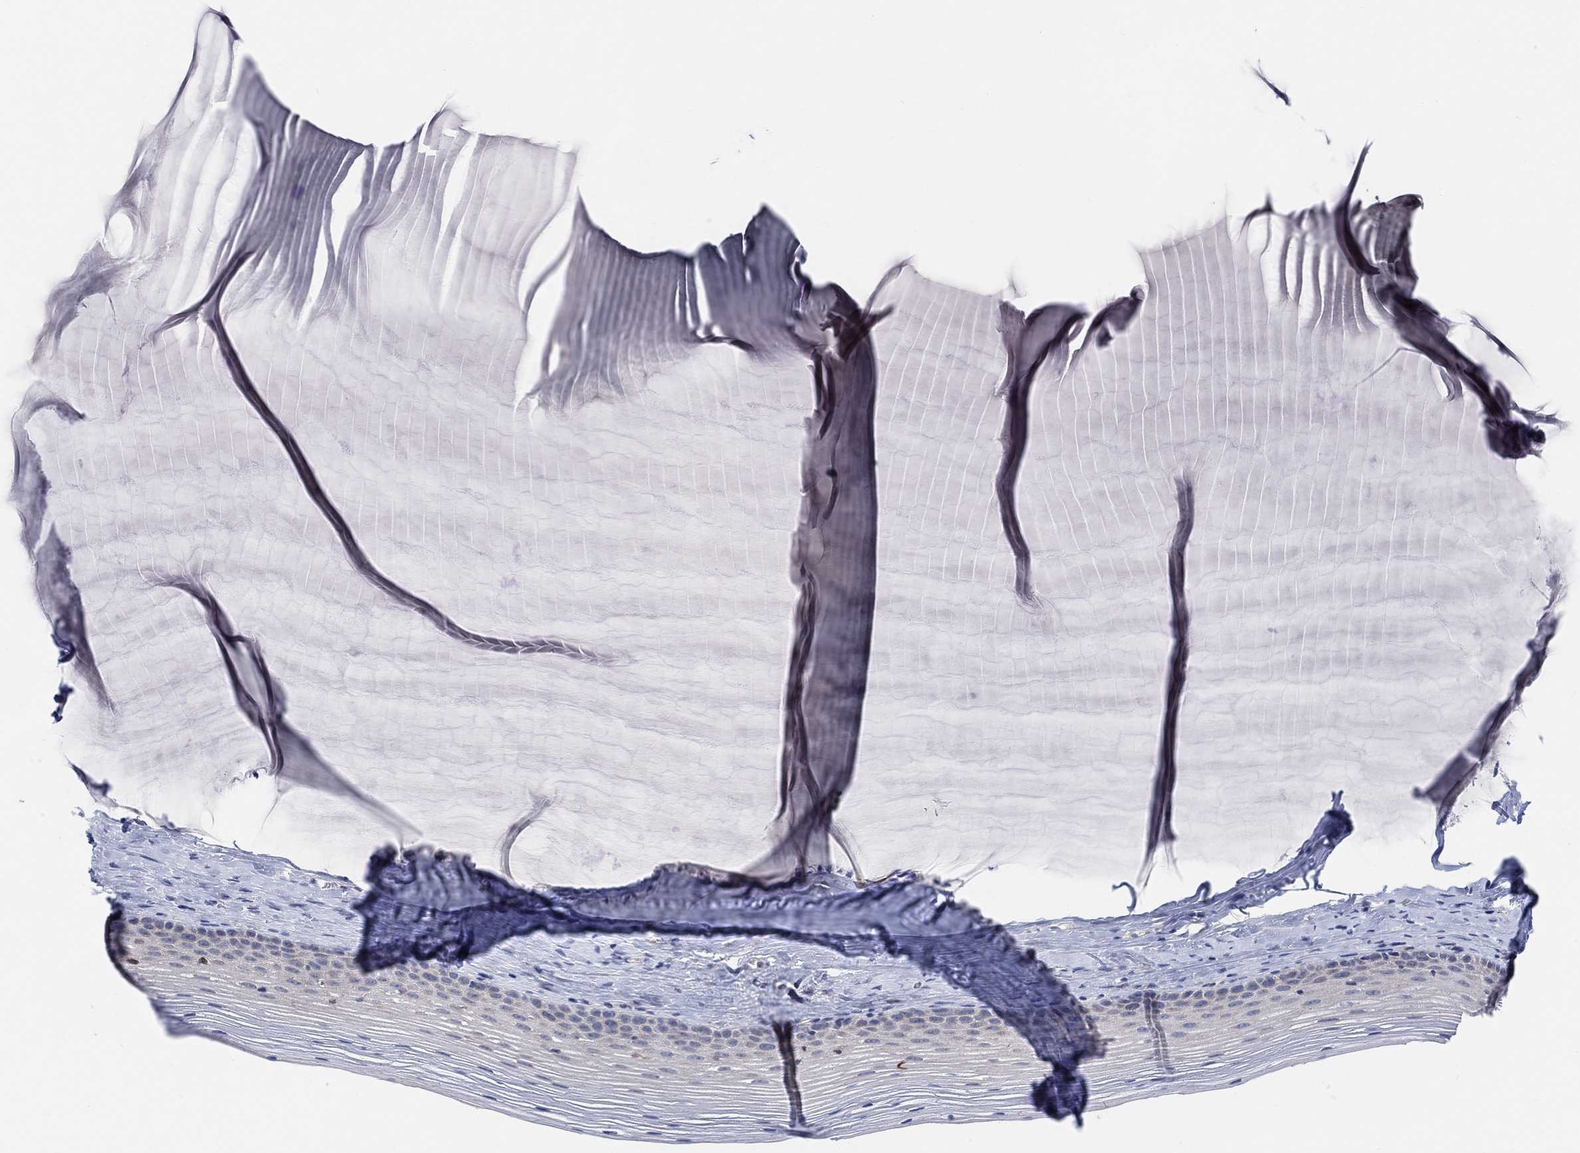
{"staining": {"intensity": "negative", "quantity": "none", "location": "none"}, "tissue": "cervix", "cell_type": "Glandular cells", "image_type": "normal", "snomed": [{"axis": "morphology", "description": "Normal tissue, NOS"}, {"axis": "topography", "description": "Cervix"}], "caption": "The IHC image has no significant expression in glandular cells of cervix.", "gene": "HCRTR1", "patient": {"sex": "female", "age": 40}}